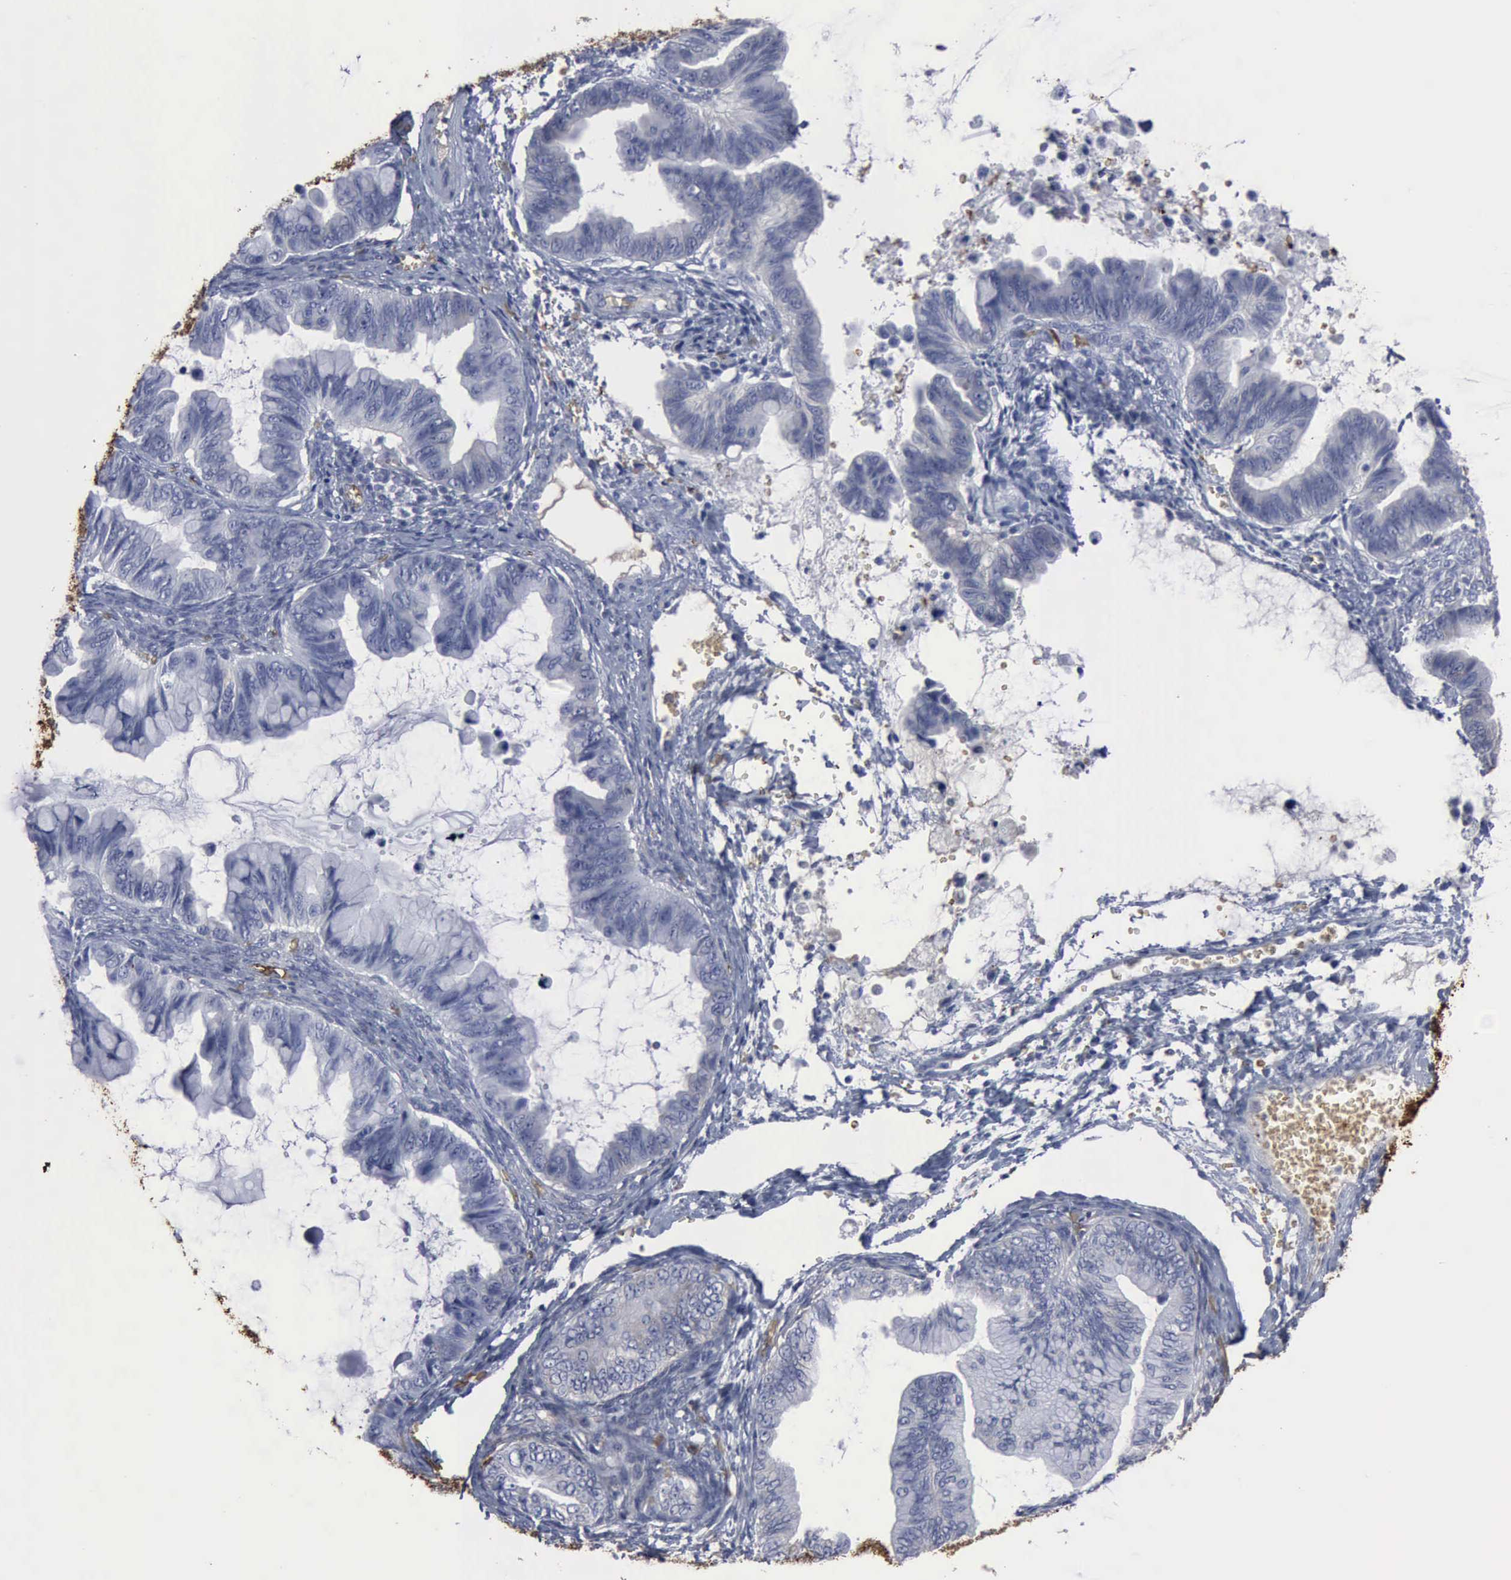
{"staining": {"intensity": "negative", "quantity": "none", "location": "none"}, "tissue": "ovarian cancer", "cell_type": "Tumor cells", "image_type": "cancer", "snomed": [{"axis": "morphology", "description": "Cystadenocarcinoma, mucinous, NOS"}, {"axis": "topography", "description": "Ovary"}], "caption": "Tumor cells show no significant staining in mucinous cystadenocarcinoma (ovarian). (DAB immunohistochemistry (IHC) with hematoxylin counter stain).", "gene": "TGFB1", "patient": {"sex": "female", "age": 36}}